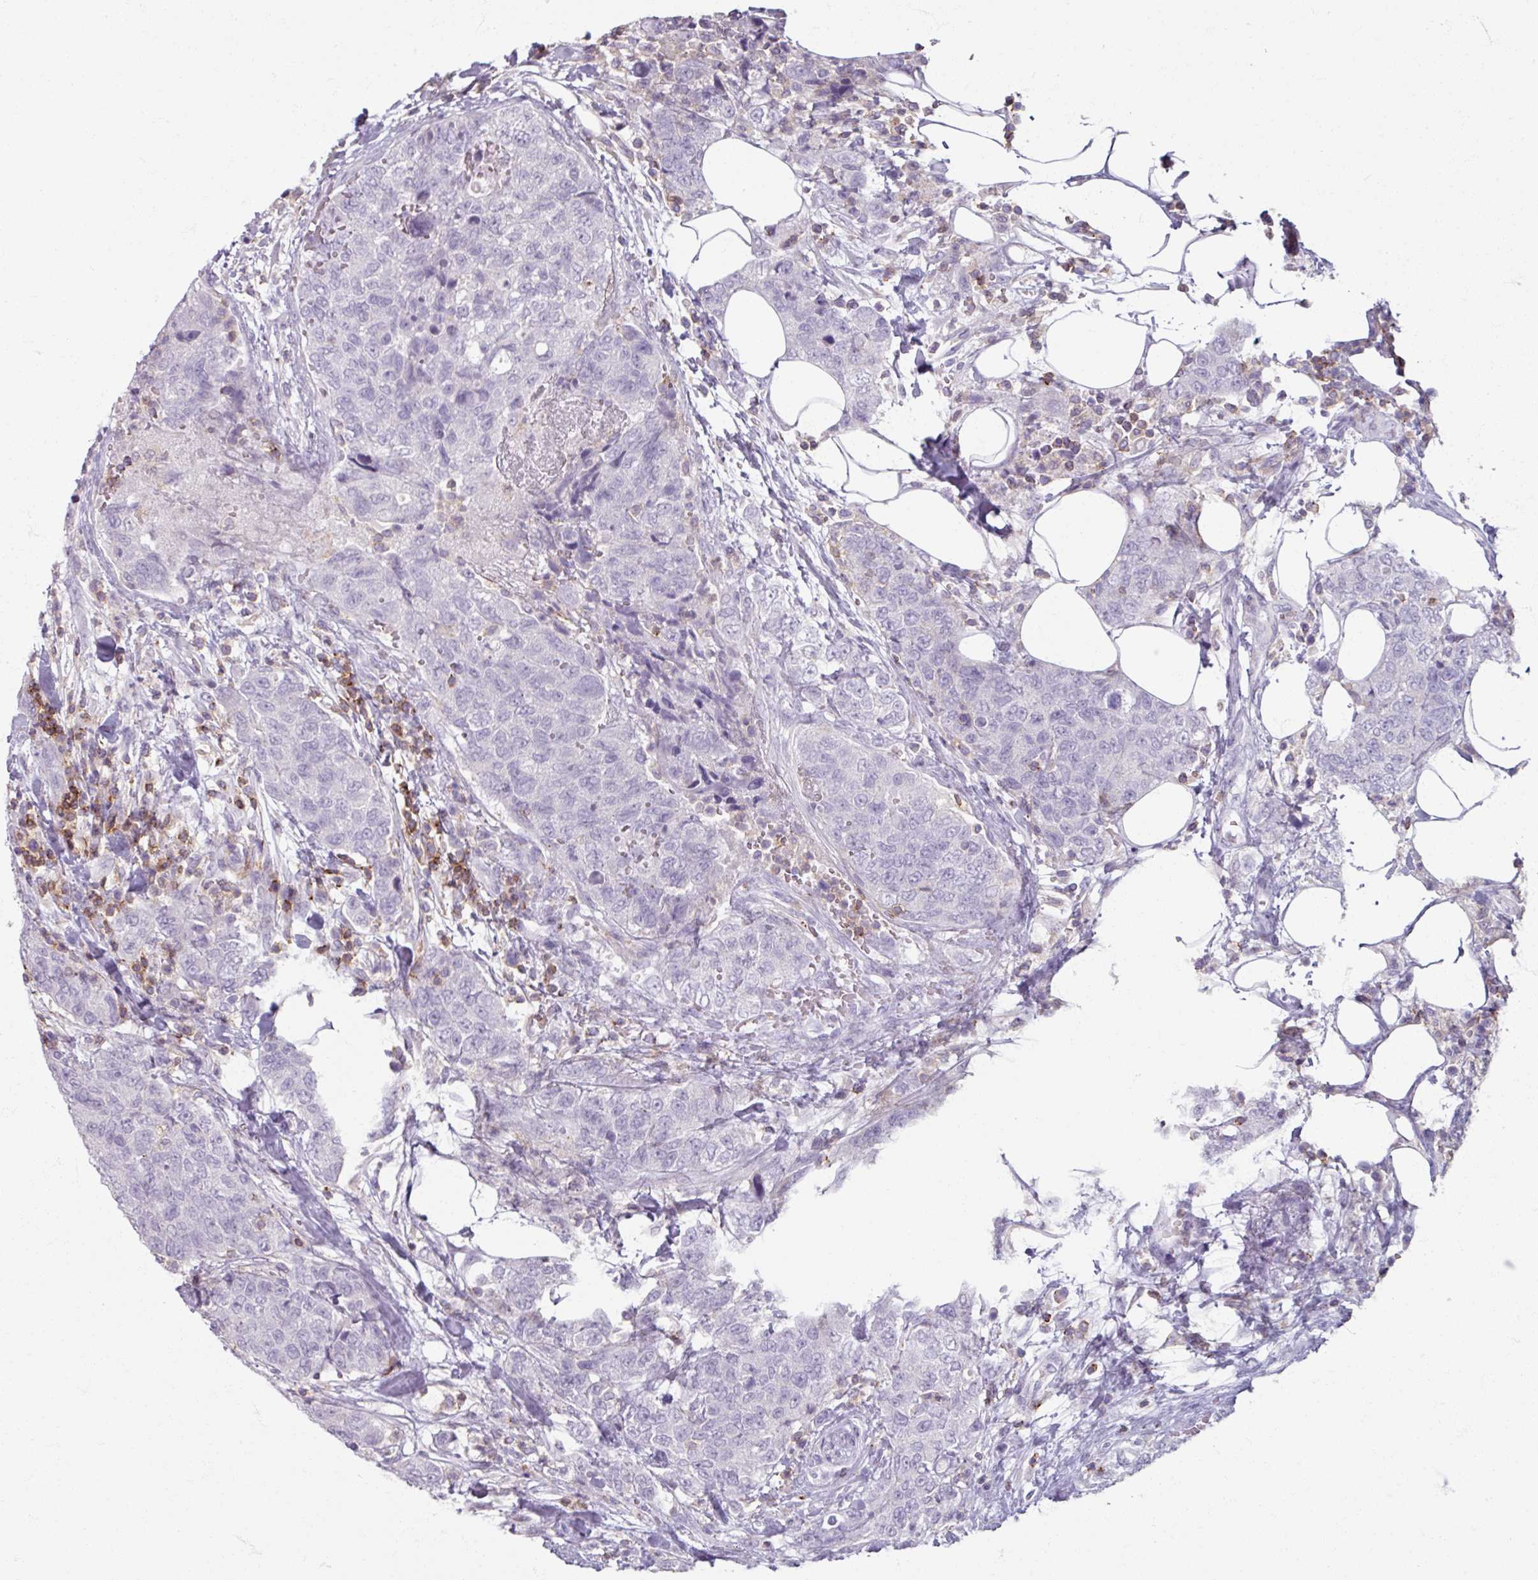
{"staining": {"intensity": "negative", "quantity": "none", "location": "none"}, "tissue": "urothelial cancer", "cell_type": "Tumor cells", "image_type": "cancer", "snomed": [{"axis": "morphology", "description": "Urothelial carcinoma, High grade"}, {"axis": "topography", "description": "Urinary bladder"}], "caption": "Tumor cells show no significant protein expression in urothelial cancer.", "gene": "PTPRC", "patient": {"sex": "female", "age": 78}}